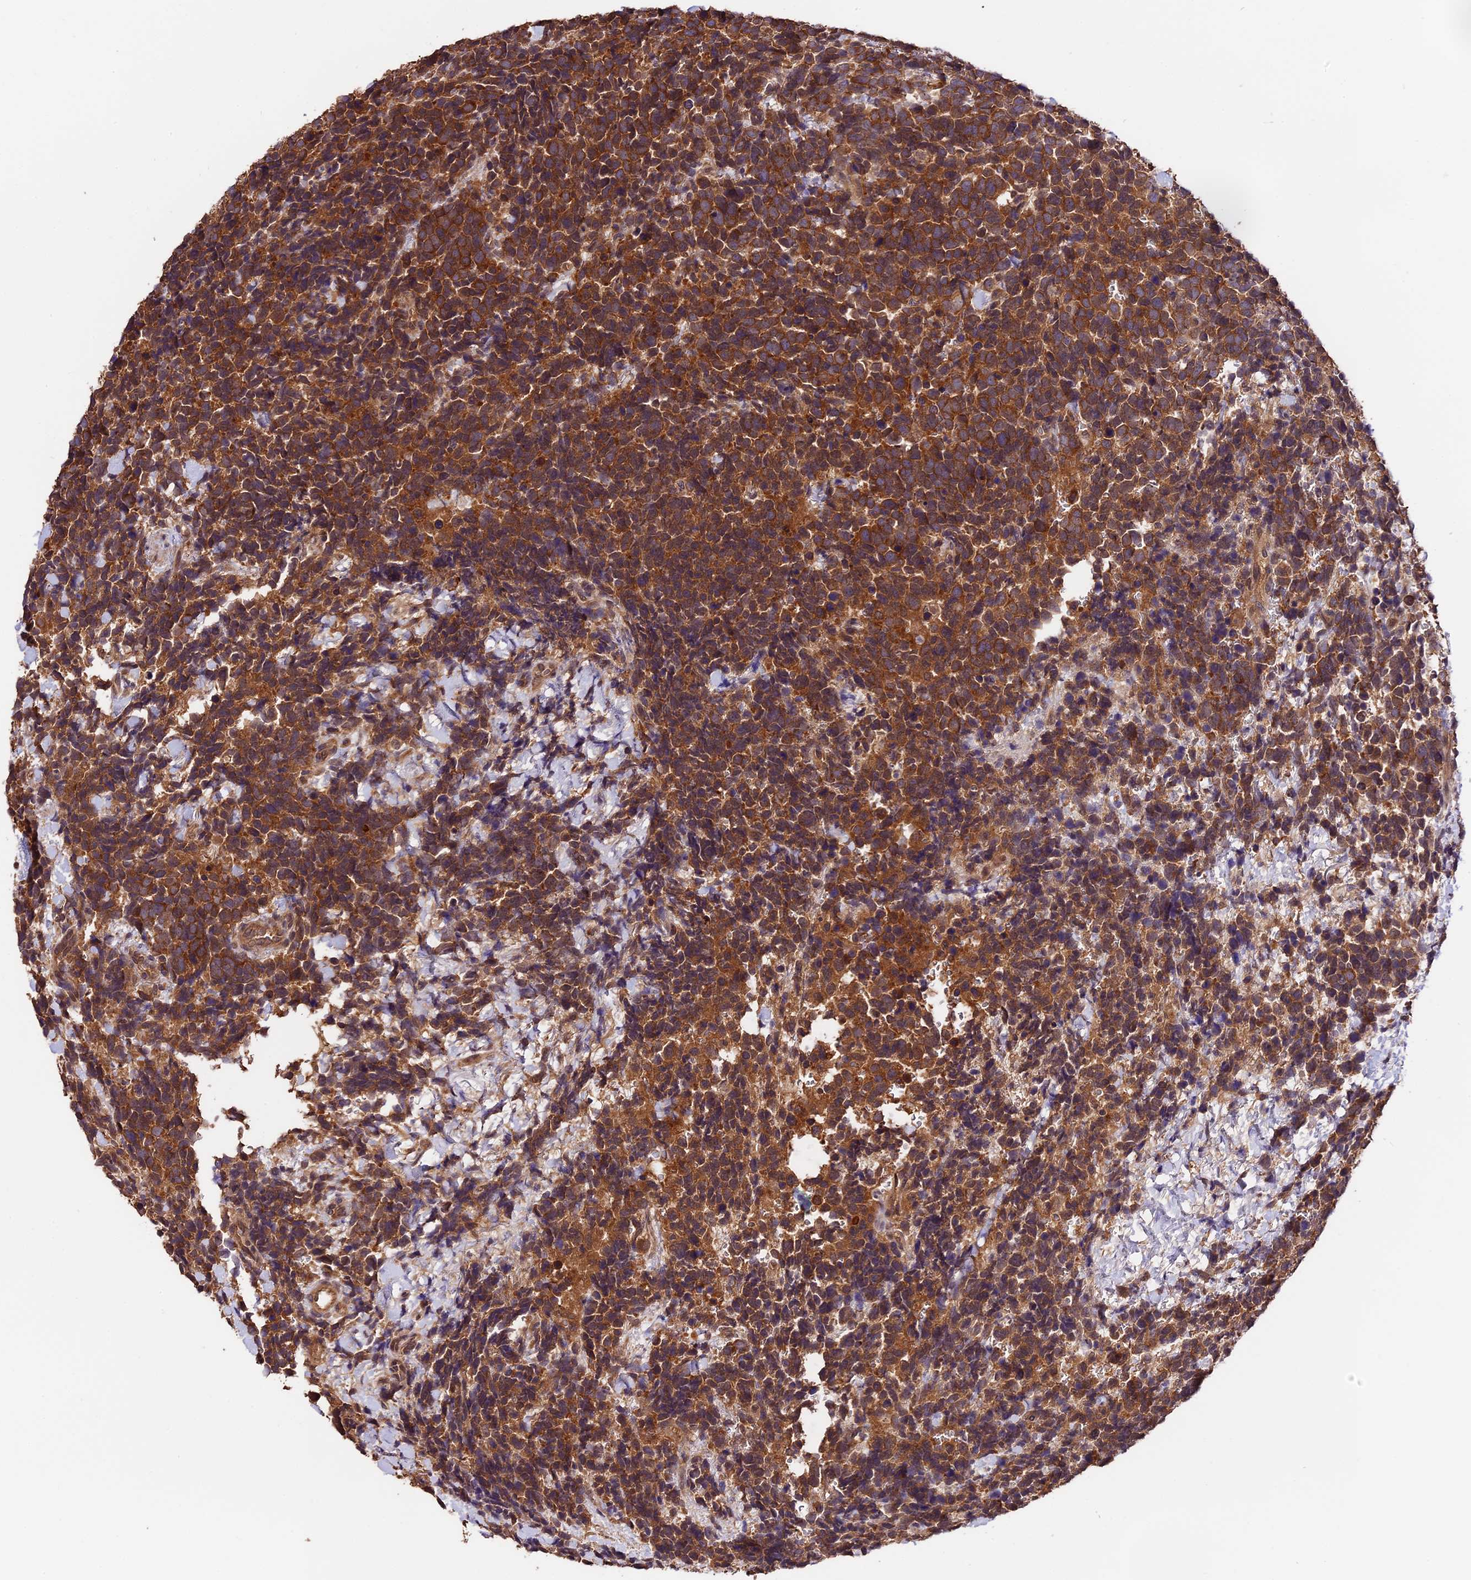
{"staining": {"intensity": "strong", "quantity": ">75%", "location": "cytoplasmic/membranous"}, "tissue": "urothelial cancer", "cell_type": "Tumor cells", "image_type": "cancer", "snomed": [{"axis": "morphology", "description": "Urothelial carcinoma, High grade"}, {"axis": "topography", "description": "Urinary bladder"}], "caption": "Immunohistochemical staining of human urothelial cancer exhibits high levels of strong cytoplasmic/membranous expression in about >75% of tumor cells. (Brightfield microscopy of DAB IHC at high magnification).", "gene": "TRMT1", "patient": {"sex": "female", "age": 82}}